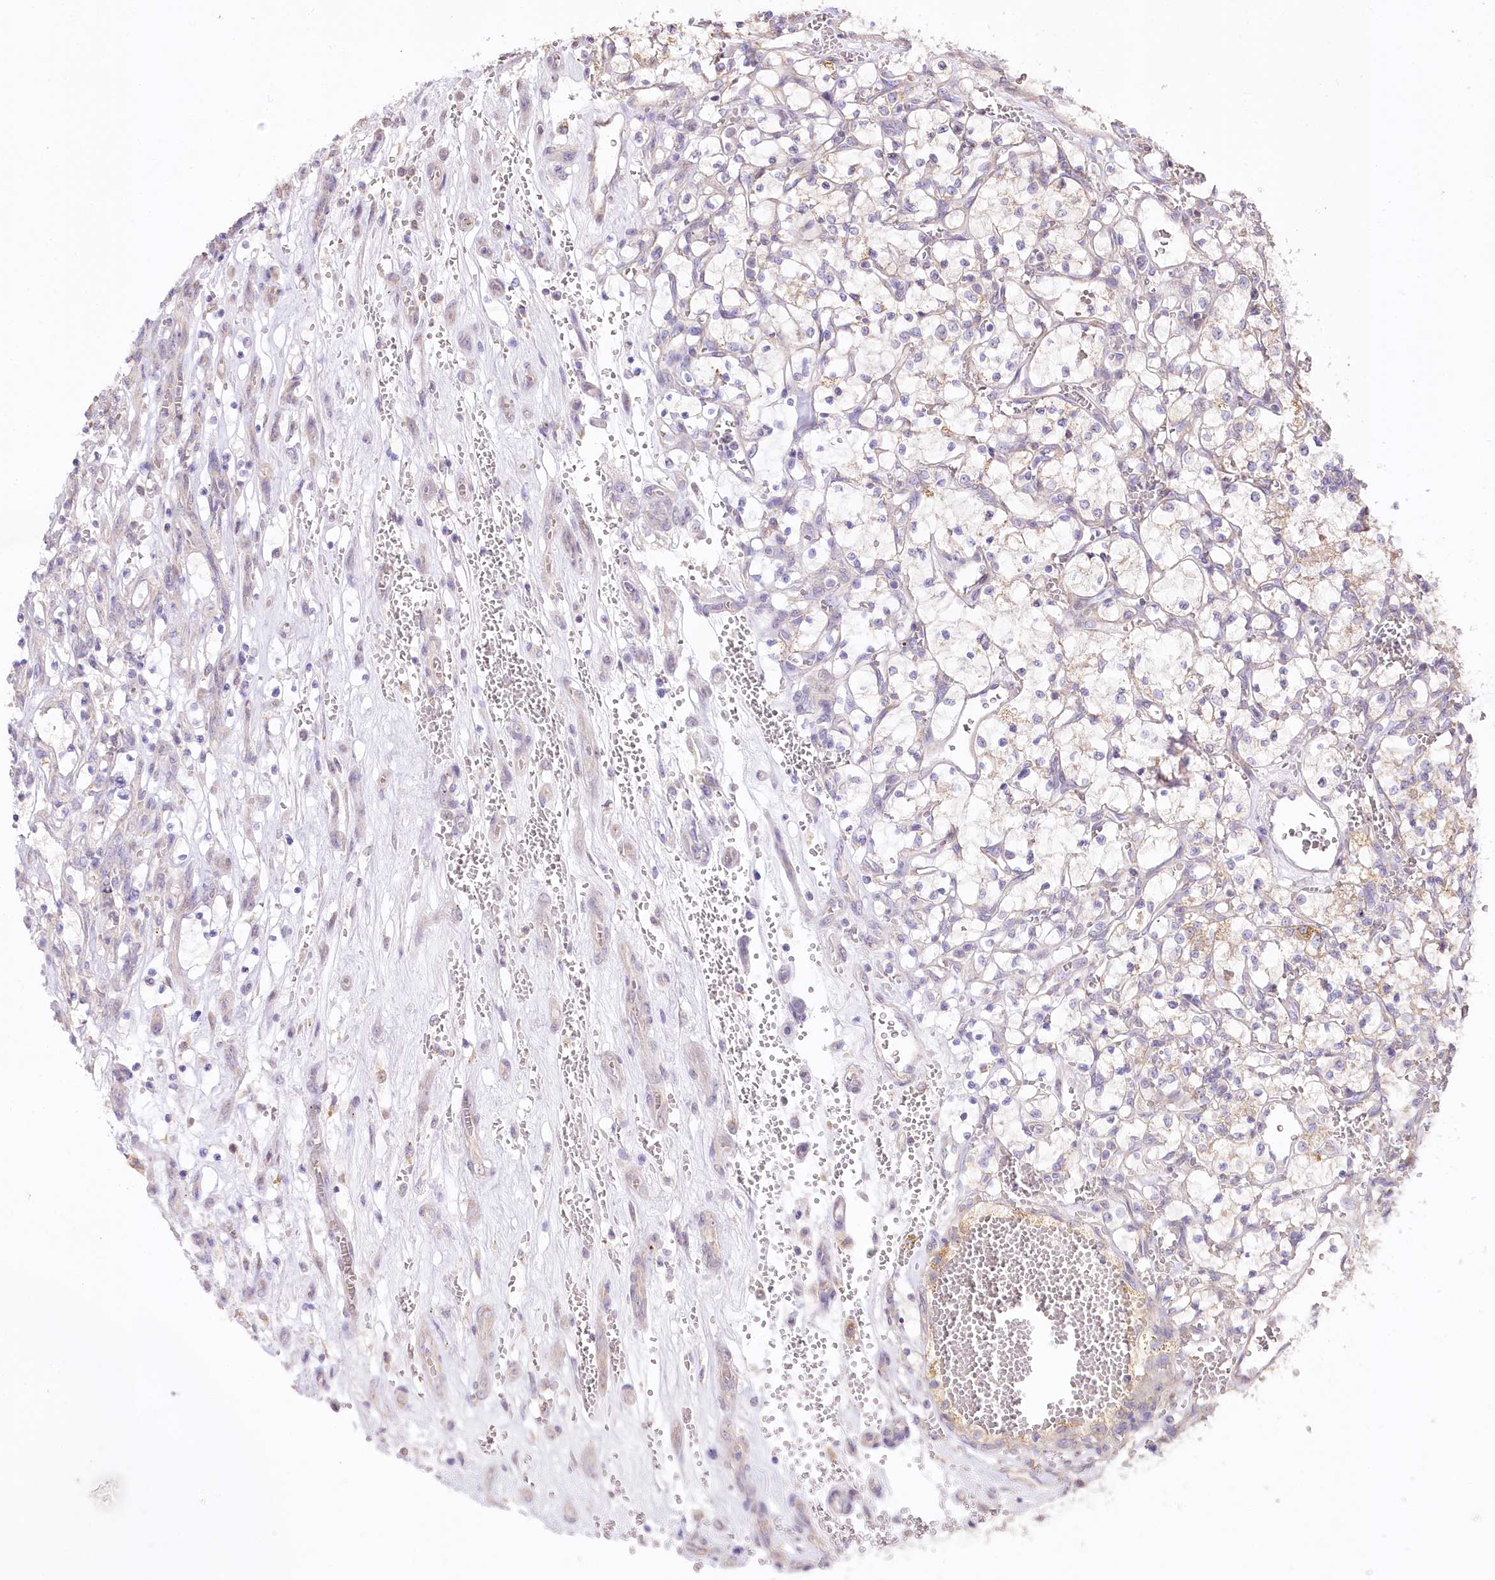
{"staining": {"intensity": "negative", "quantity": "none", "location": "none"}, "tissue": "renal cancer", "cell_type": "Tumor cells", "image_type": "cancer", "snomed": [{"axis": "morphology", "description": "Adenocarcinoma, NOS"}, {"axis": "topography", "description": "Kidney"}], "caption": "This is a image of immunohistochemistry staining of adenocarcinoma (renal), which shows no staining in tumor cells.", "gene": "ZNF226", "patient": {"sex": "female", "age": 69}}